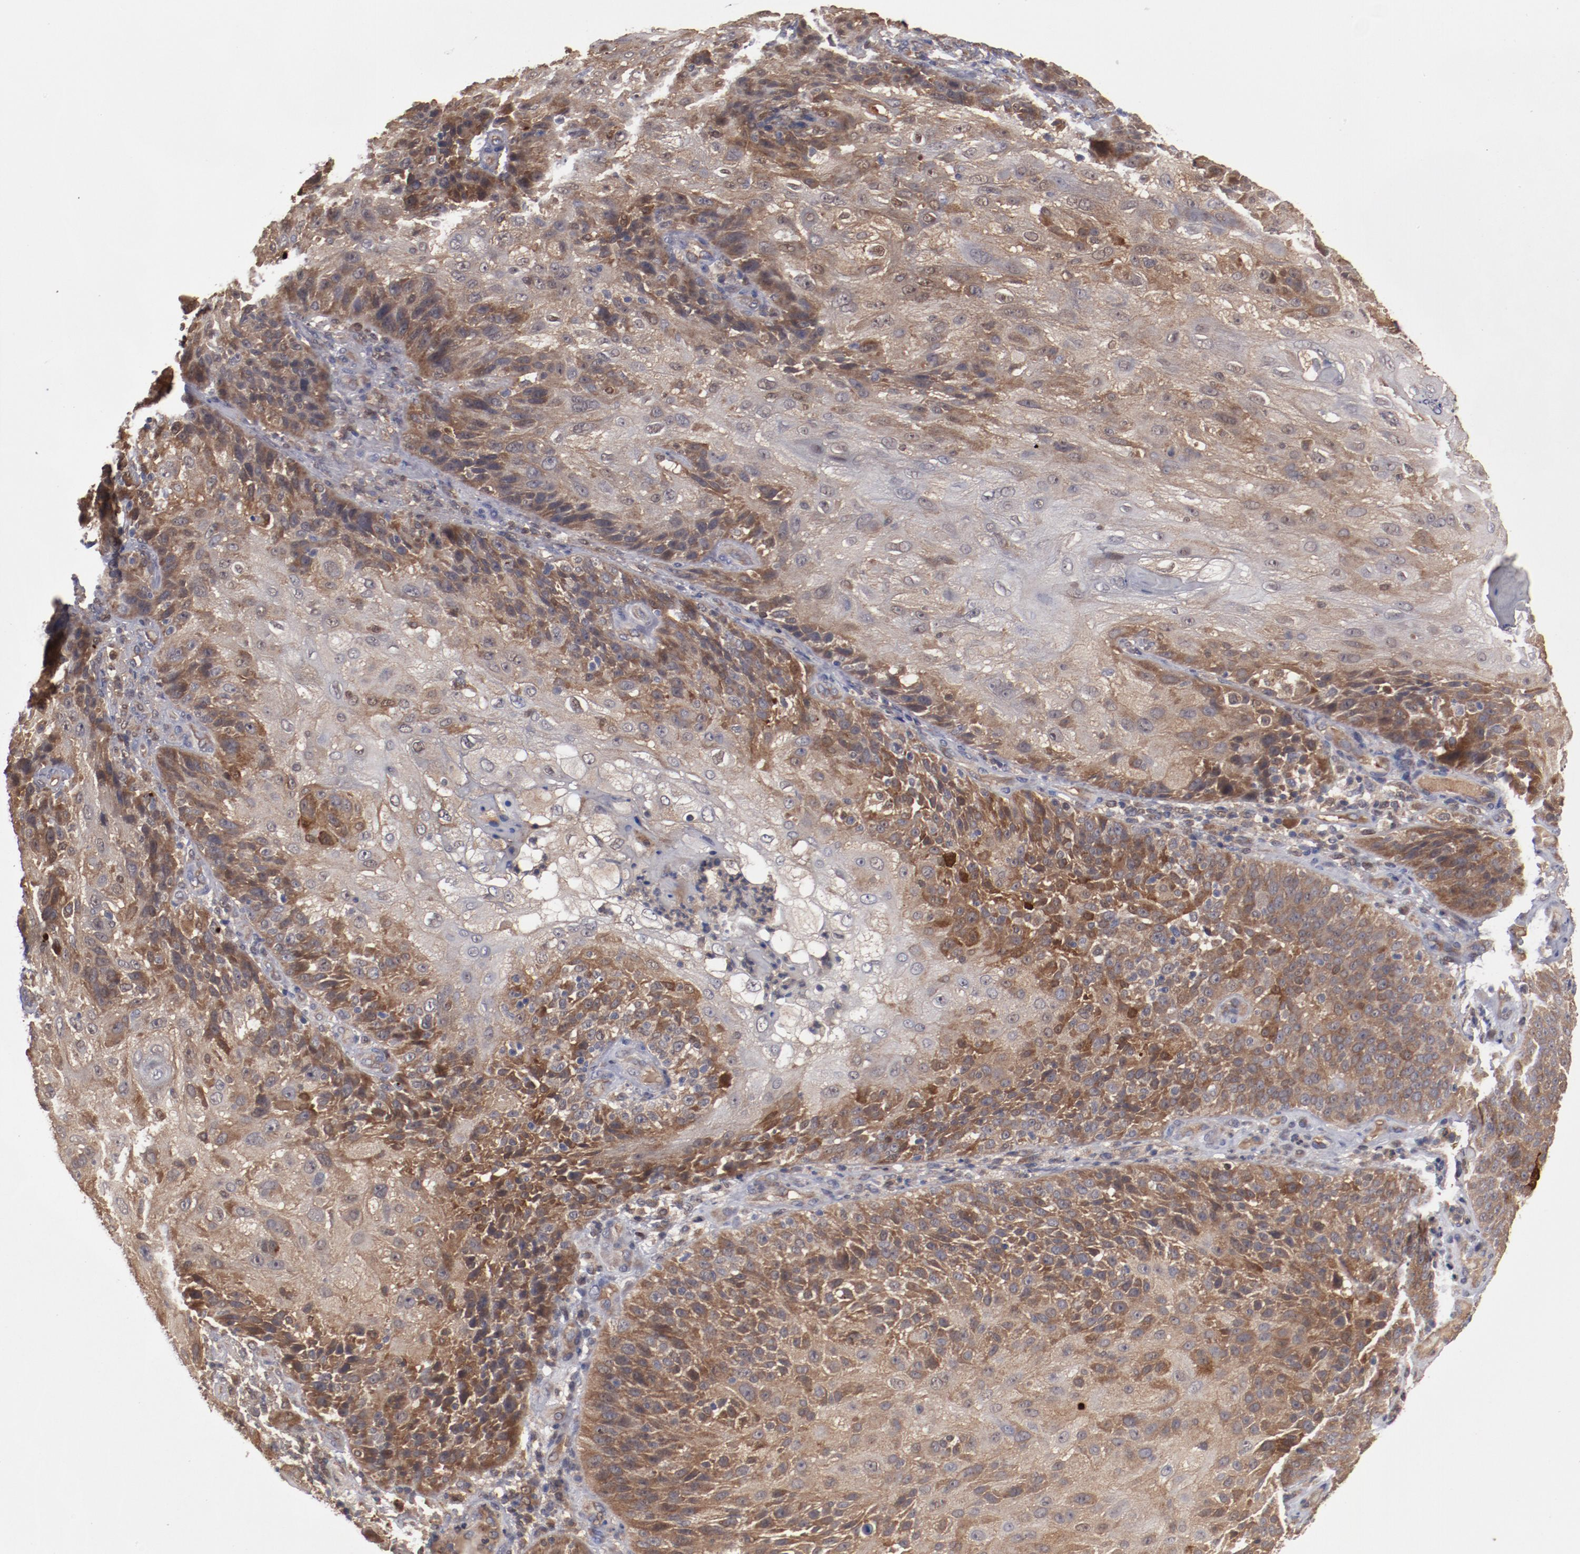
{"staining": {"intensity": "moderate", "quantity": ">75%", "location": "cytoplasmic/membranous"}, "tissue": "skin cancer", "cell_type": "Tumor cells", "image_type": "cancer", "snomed": [{"axis": "morphology", "description": "Normal tissue, NOS"}, {"axis": "morphology", "description": "Squamous cell carcinoma, NOS"}, {"axis": "topography", "description": "Skin"}], "caption": "Squamous cell carcinoma (skin) was stained to show a protein in brown. There is medium levels of moderate cytoplasmic/membranous positivity in about >75% of tumor cells.", "gene": "DNAAF2", "patient": {"sex": "female", "age": 83}}